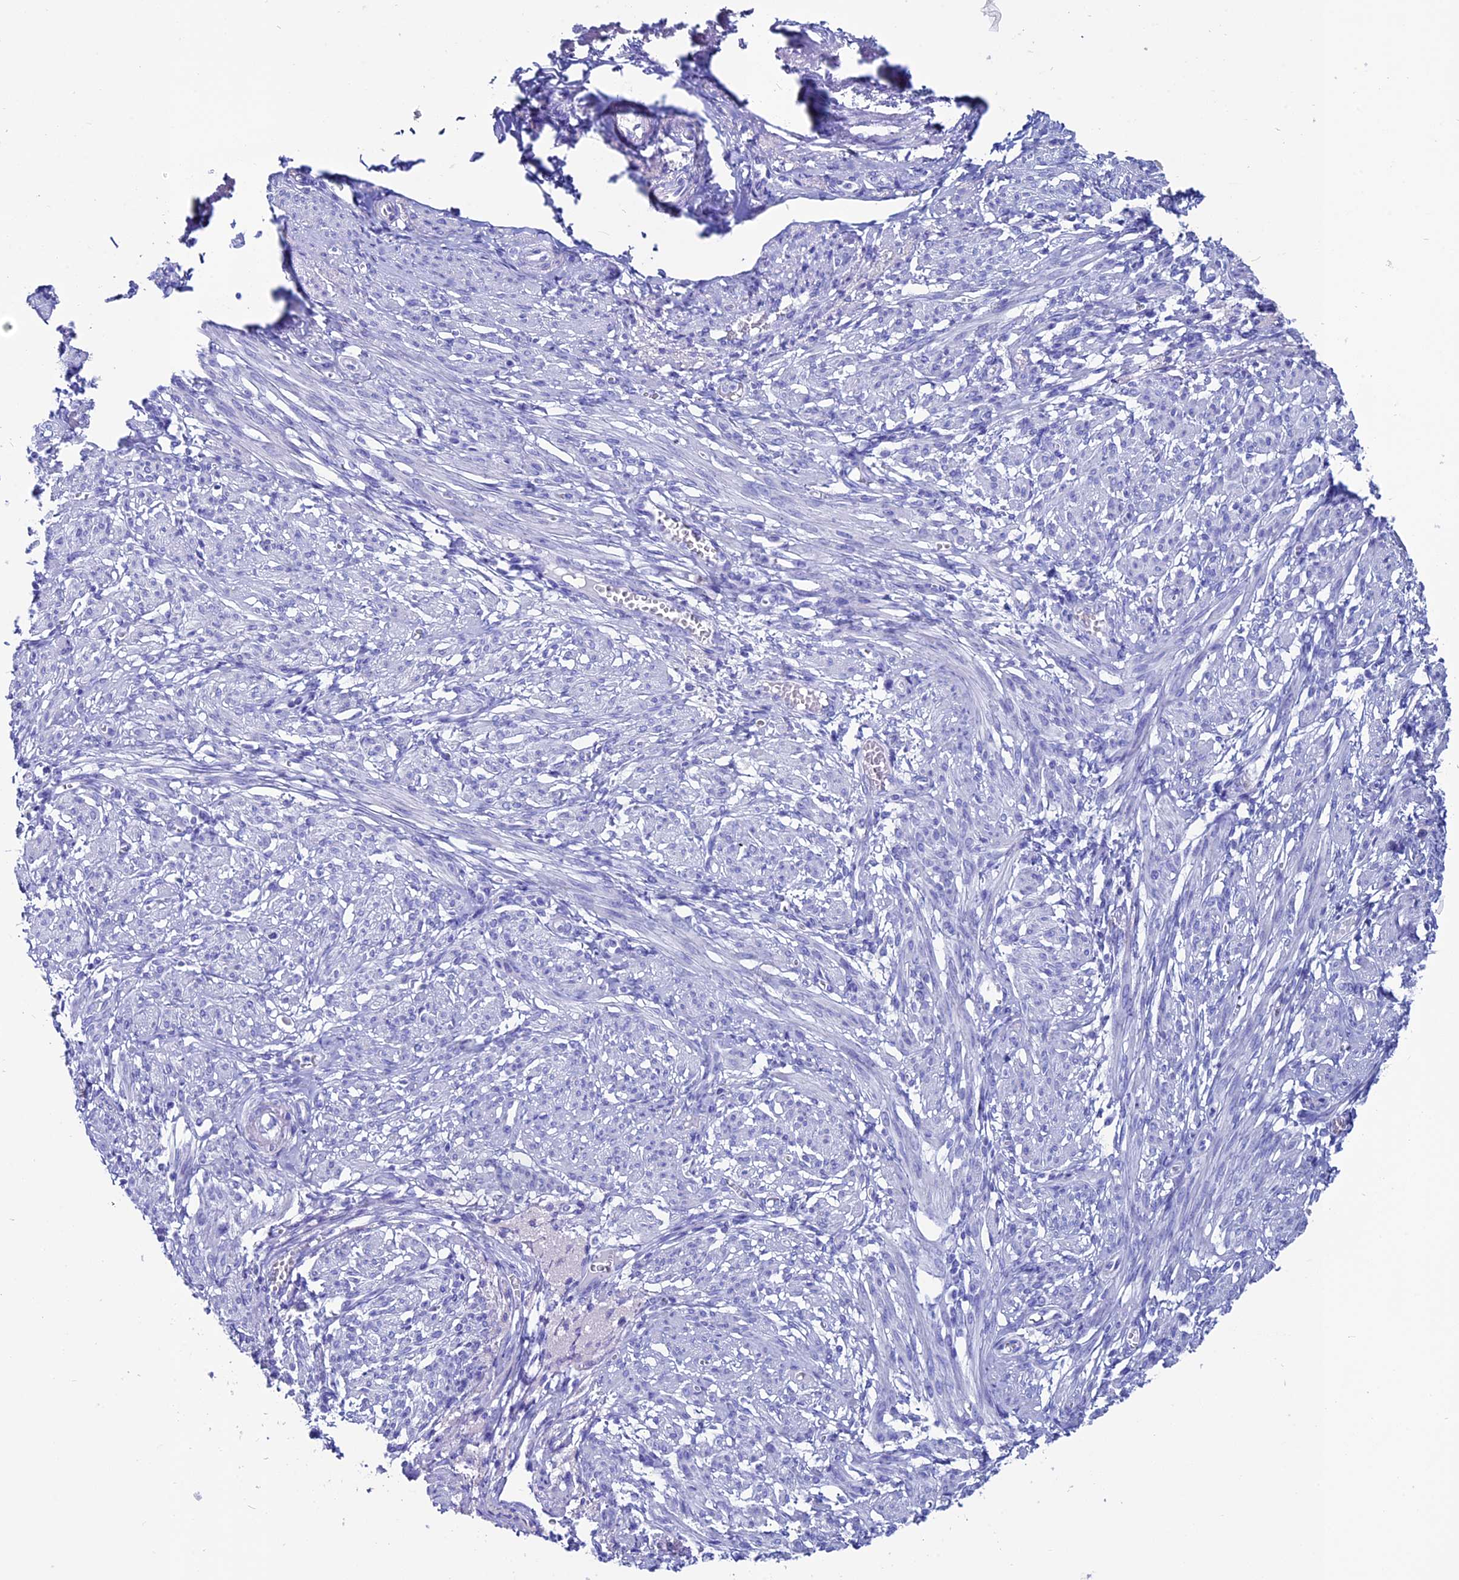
{"staining": {"intensity": "negative", "quantity": "none", "location": "none"}, "tissue": "smooth muscle", "cell_type": "Smooth muscle cells", "image_type": "normal", "snomed": [{"axis": "morphology", "description": "Normal tissue, NOS"}, {"axis": "topography", "description": "Smooth muscle"}], "caption": "This image is of benign smooth muscle stained with IHC to label a protein in brown with the nuclei are counter-stained blue. There is no positivity in smooth muscle cells.", "gene": "ANKRD29", "patient": {"sex": "female", "age": 39}}